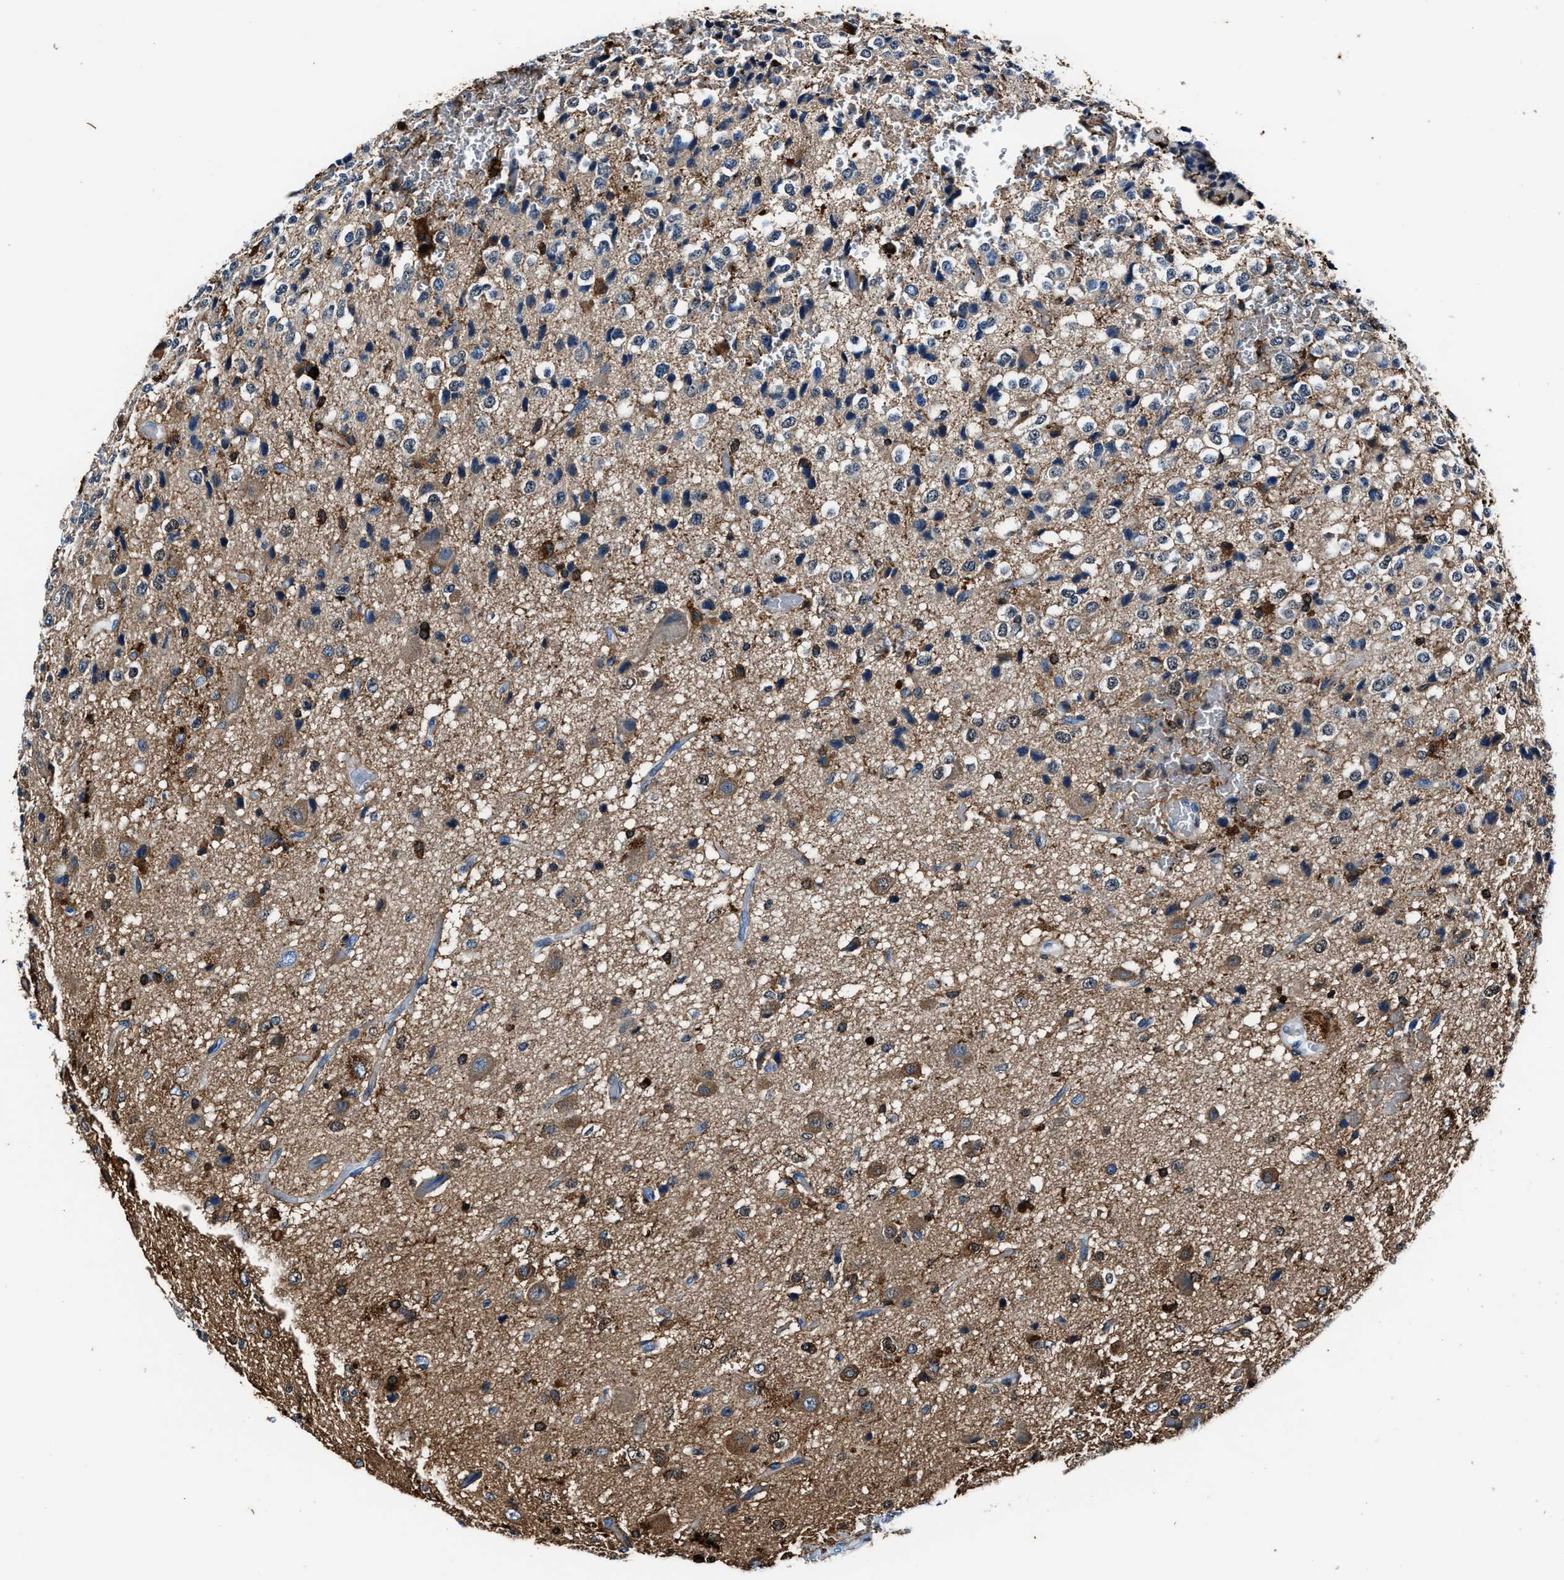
{"staining": {"intensity": "weak", "quantity": "<25%", "location": "cytoplasmic/membranous"}, "tissue": "glioma", "cell_type": "Tumor cells", "image_type": "cancer", "snomed": [{"axis": "morphology", "description": "Glioma, malignant, High grade"}, {"axis": "topography", "description": "pancreas cauda"}], "caption": "Tumor cells are negative for brown protein staining in glioma.", "gene": "FTL", "patient": {"sex": "male", "age": 60}}